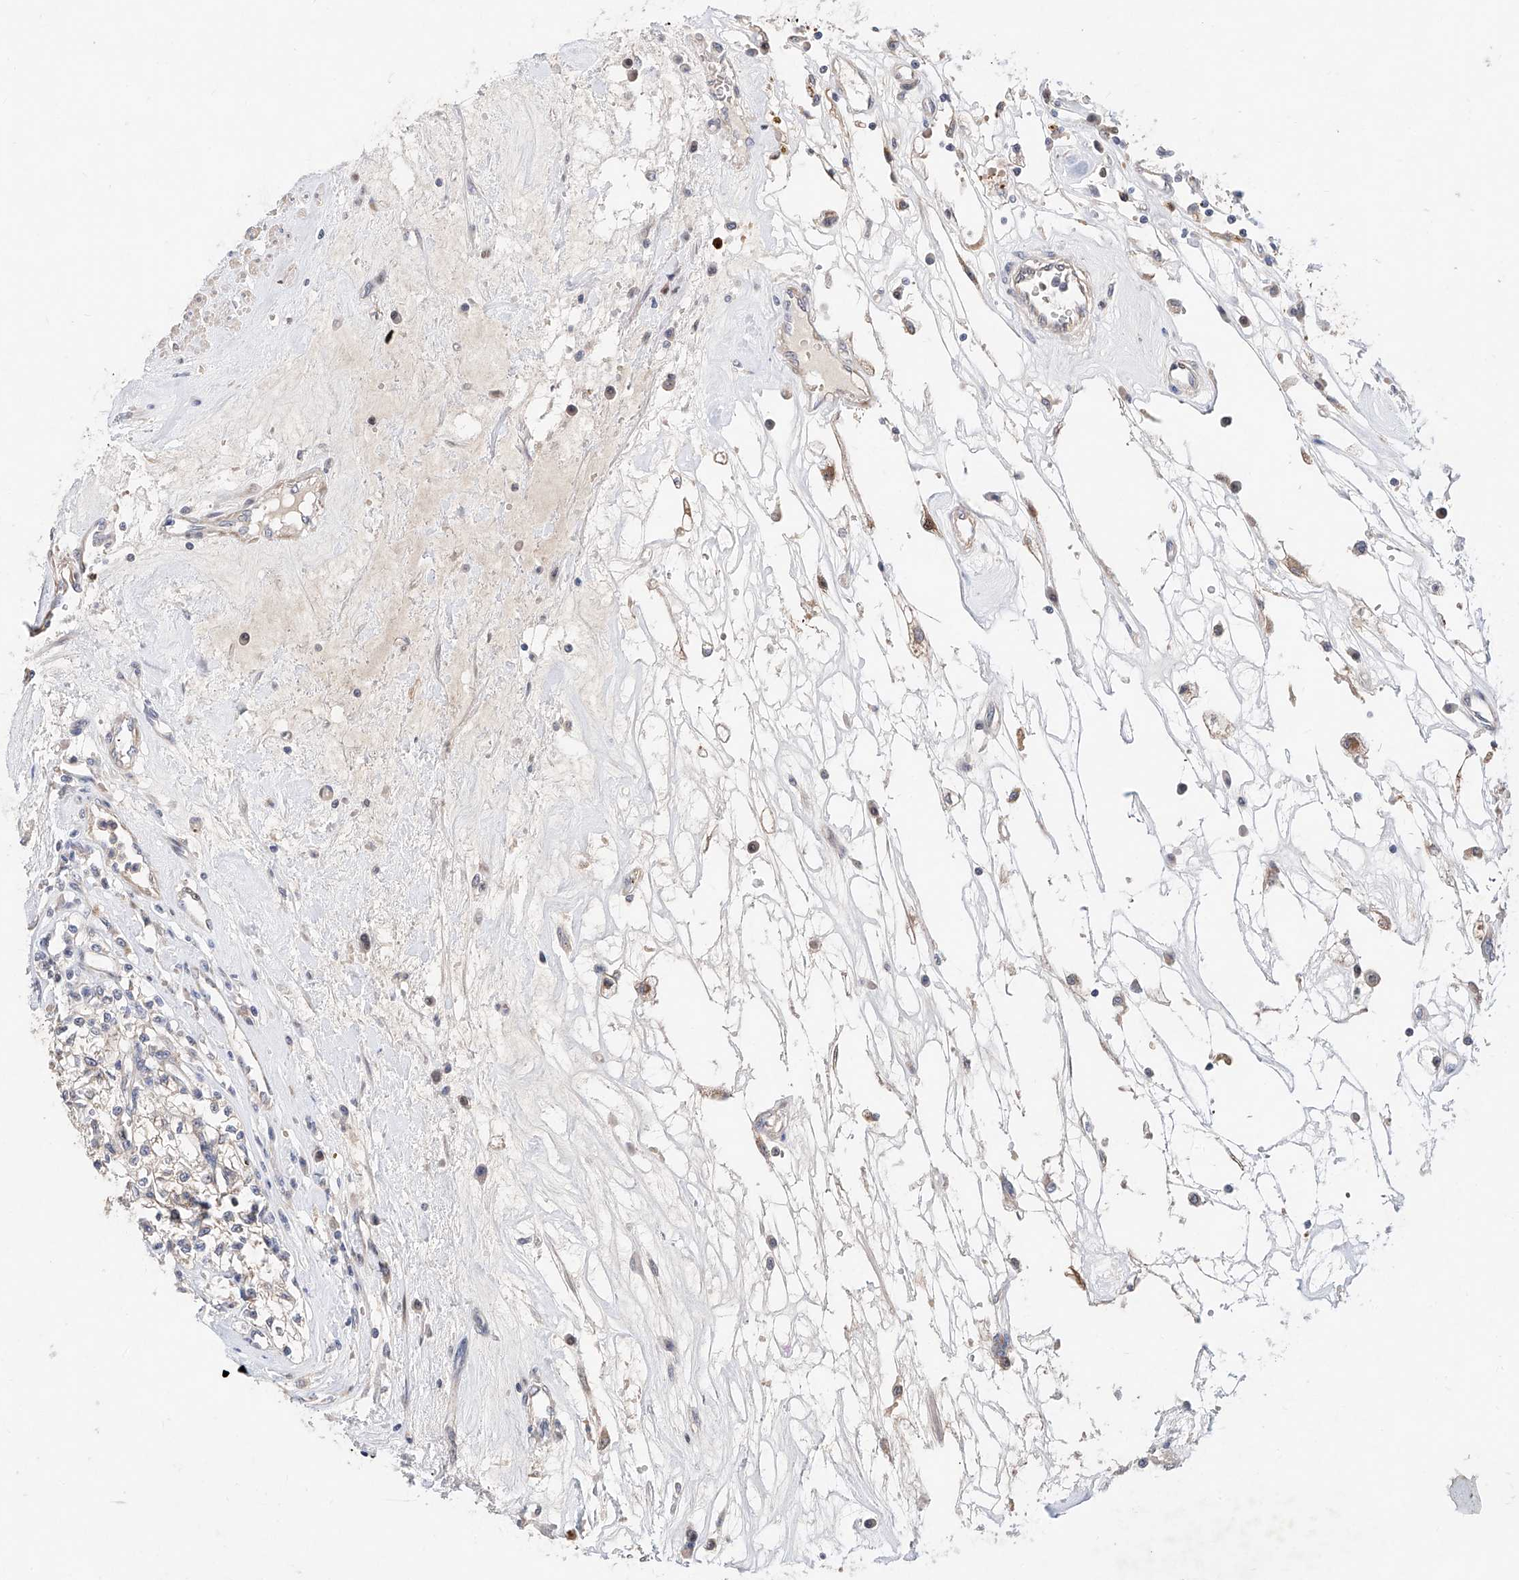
{"staining": {"intensity": "negative", "quantity": "none", "location": "none"}, "tissue": "renal cancer", "cell_type": "Tumor cells", "image_type": "cancer", "snomed": [{"axis": "morphology", "description": "Adenocarcinoma, NOS"}, {"axis": "topography", "description": "Kidney"}], "caption": "DAB (3,3'-diaminobenzidine) immunohistochemical staining of renal adenocarcinoma exhibits no significant staining in tumor cells.", "gene": "FUCA2", "patient": {"sex": "female", "age": 59}}